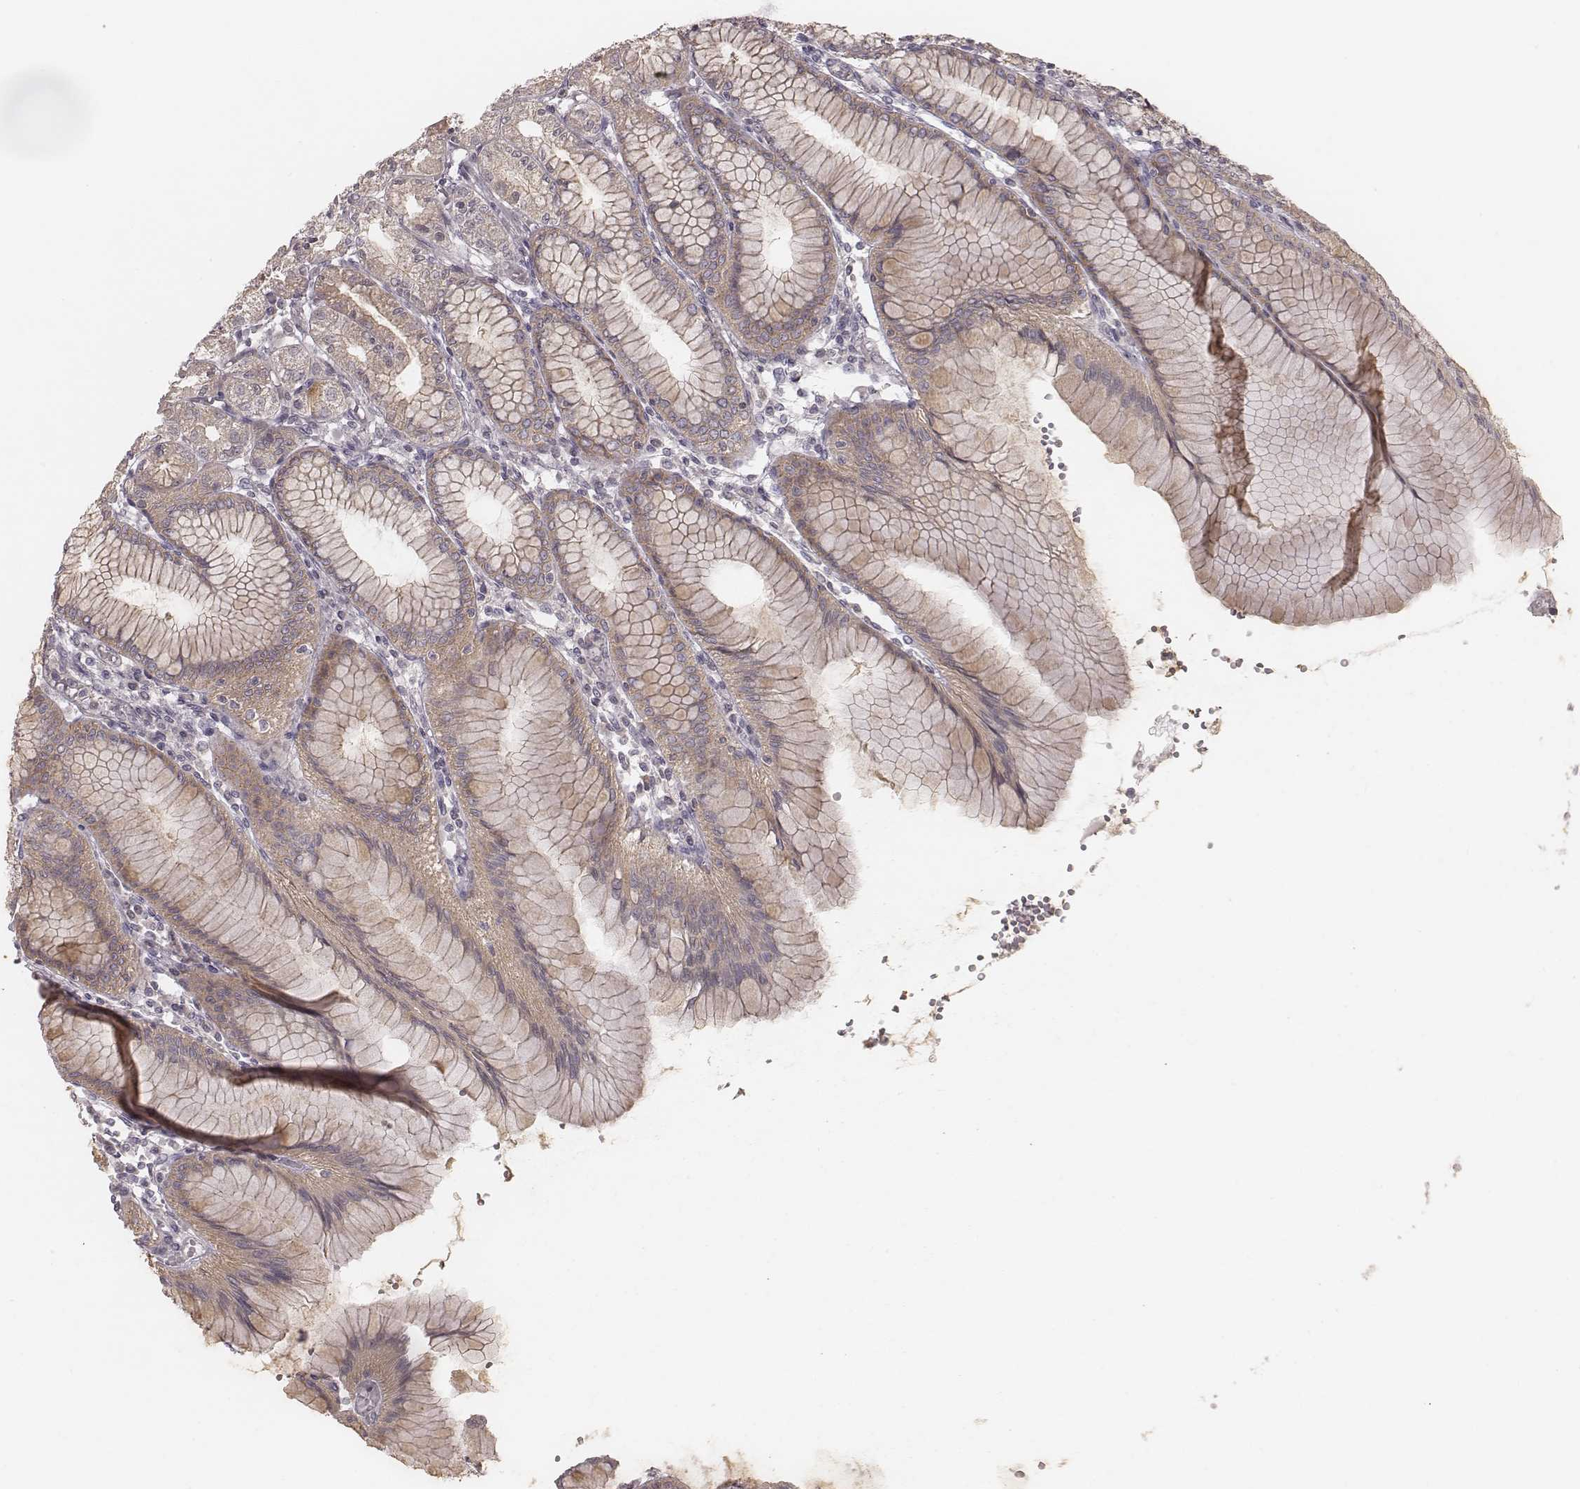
{"staining": {"intensity": "weak", "quantity": ">75%", "location": "cytoplasmic/membranous"}, "tissue": "stomach", "cell_type": "Glandular cells", "image_type": "normal", "snomed": [{"axis": "morphology", "description": "Normal tissue, NOS"}, {"axis": "topography", "description": "Skeletal muscle"}, {"axis": "topography", "description": "Stomach"}], "caption": "Glandular cells demonstrate low levels of weak cytoplasmic/membranous staining in about >75% of cells in normal stomach.", "gene": "TDRD5", "patient": {"sex": "female", "age": 57}}